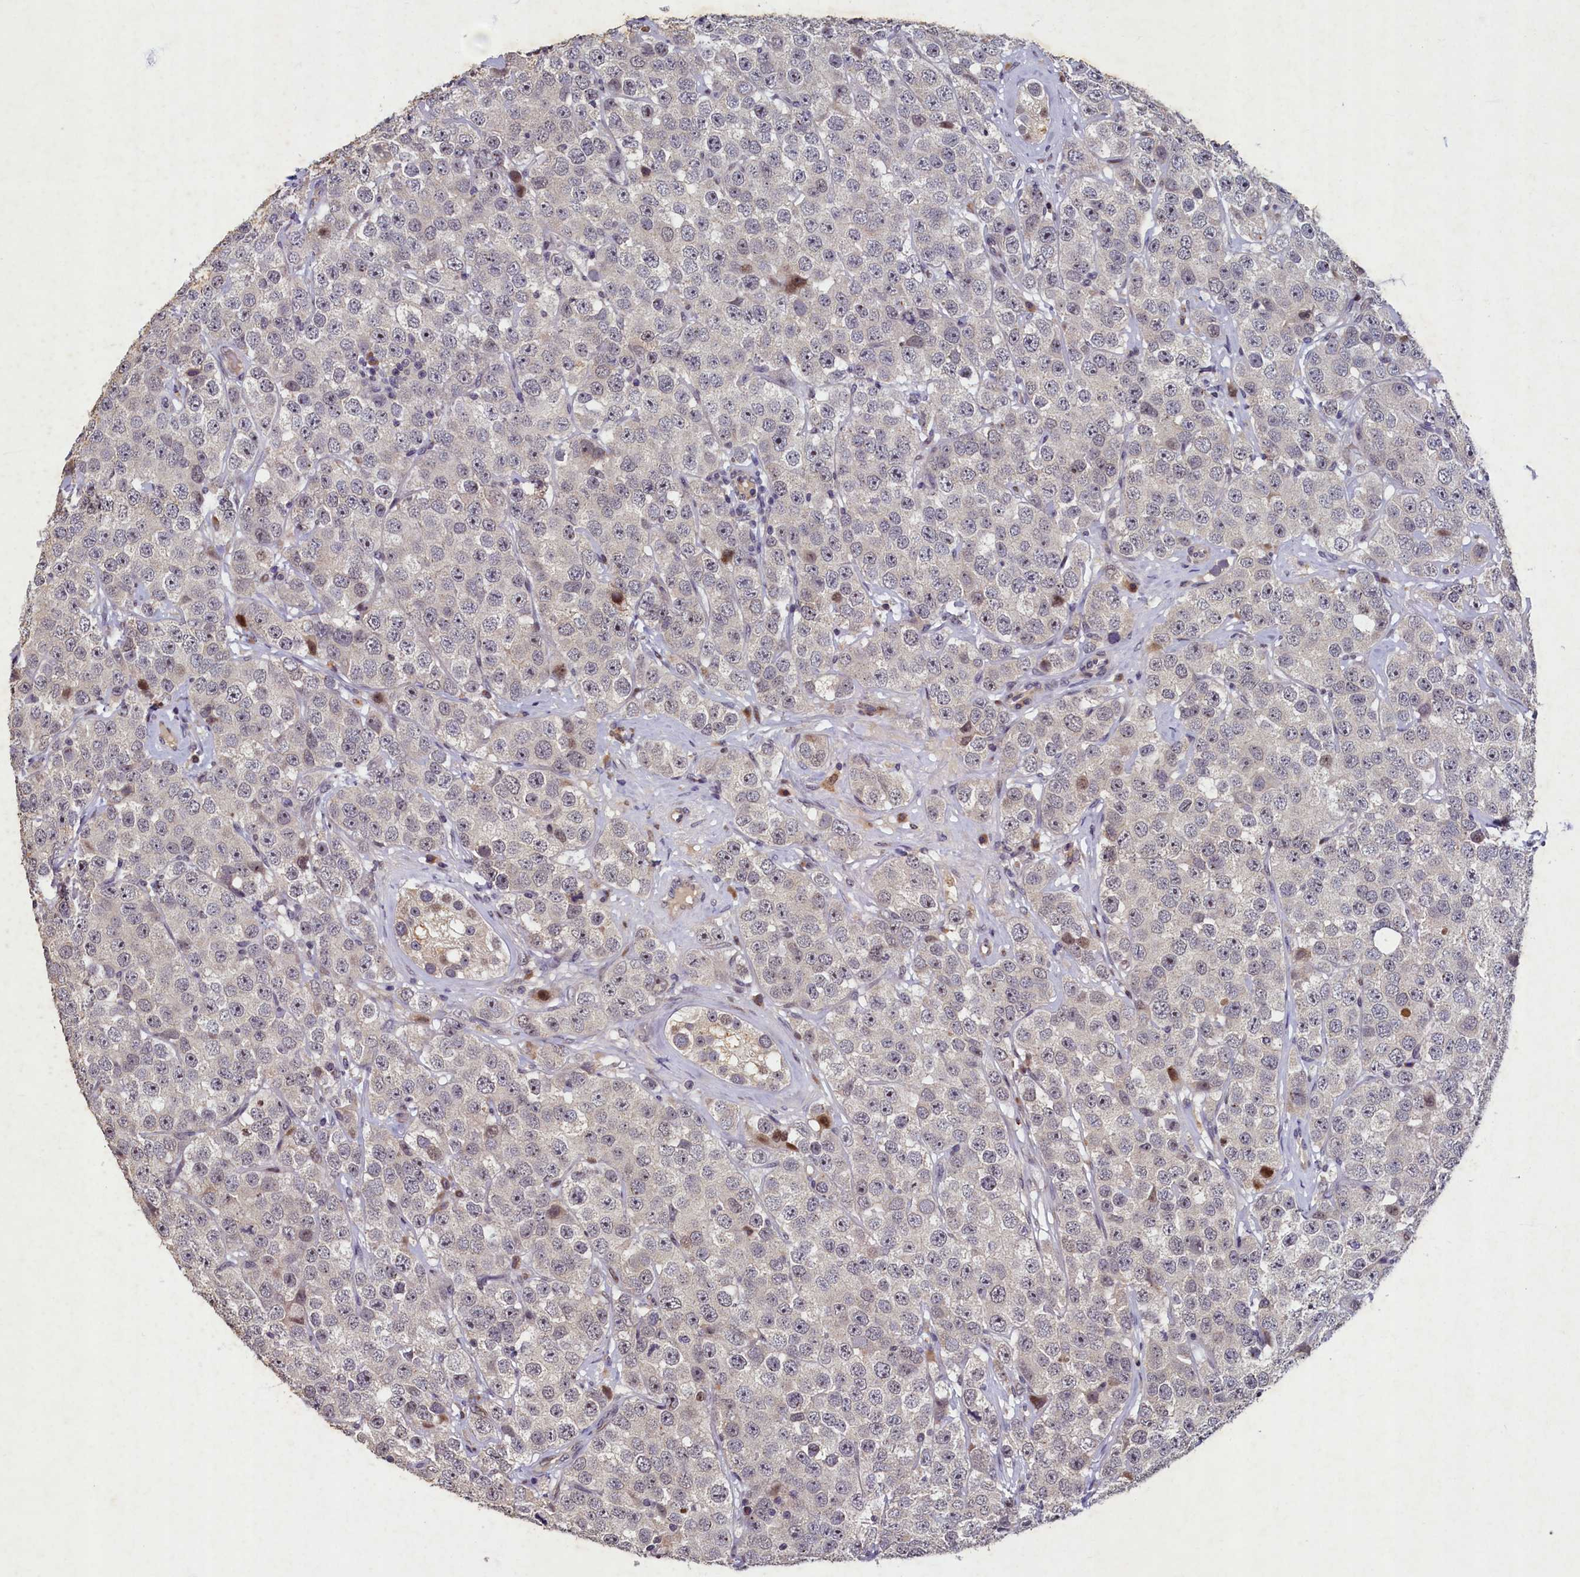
{"staining": {"intensity": "negative", "quantity": "none", "location": "none"}, "tissue": "testis cancer", "cell_type": "Tumor cells", "image_type": "cancer", "snomed": [{"axis": "morphology", "description": "Seminoma, NOS"}, {"axis": "topography", "description": "Testis"}], "caption": "Immunohistochemistry (IHC) micrograph of testis cancer stained for a protein (brown), which demonstrates no positivity in tumor cells.", "gene": "LATS2", "patient": {"sex": "male", "age": 28}}